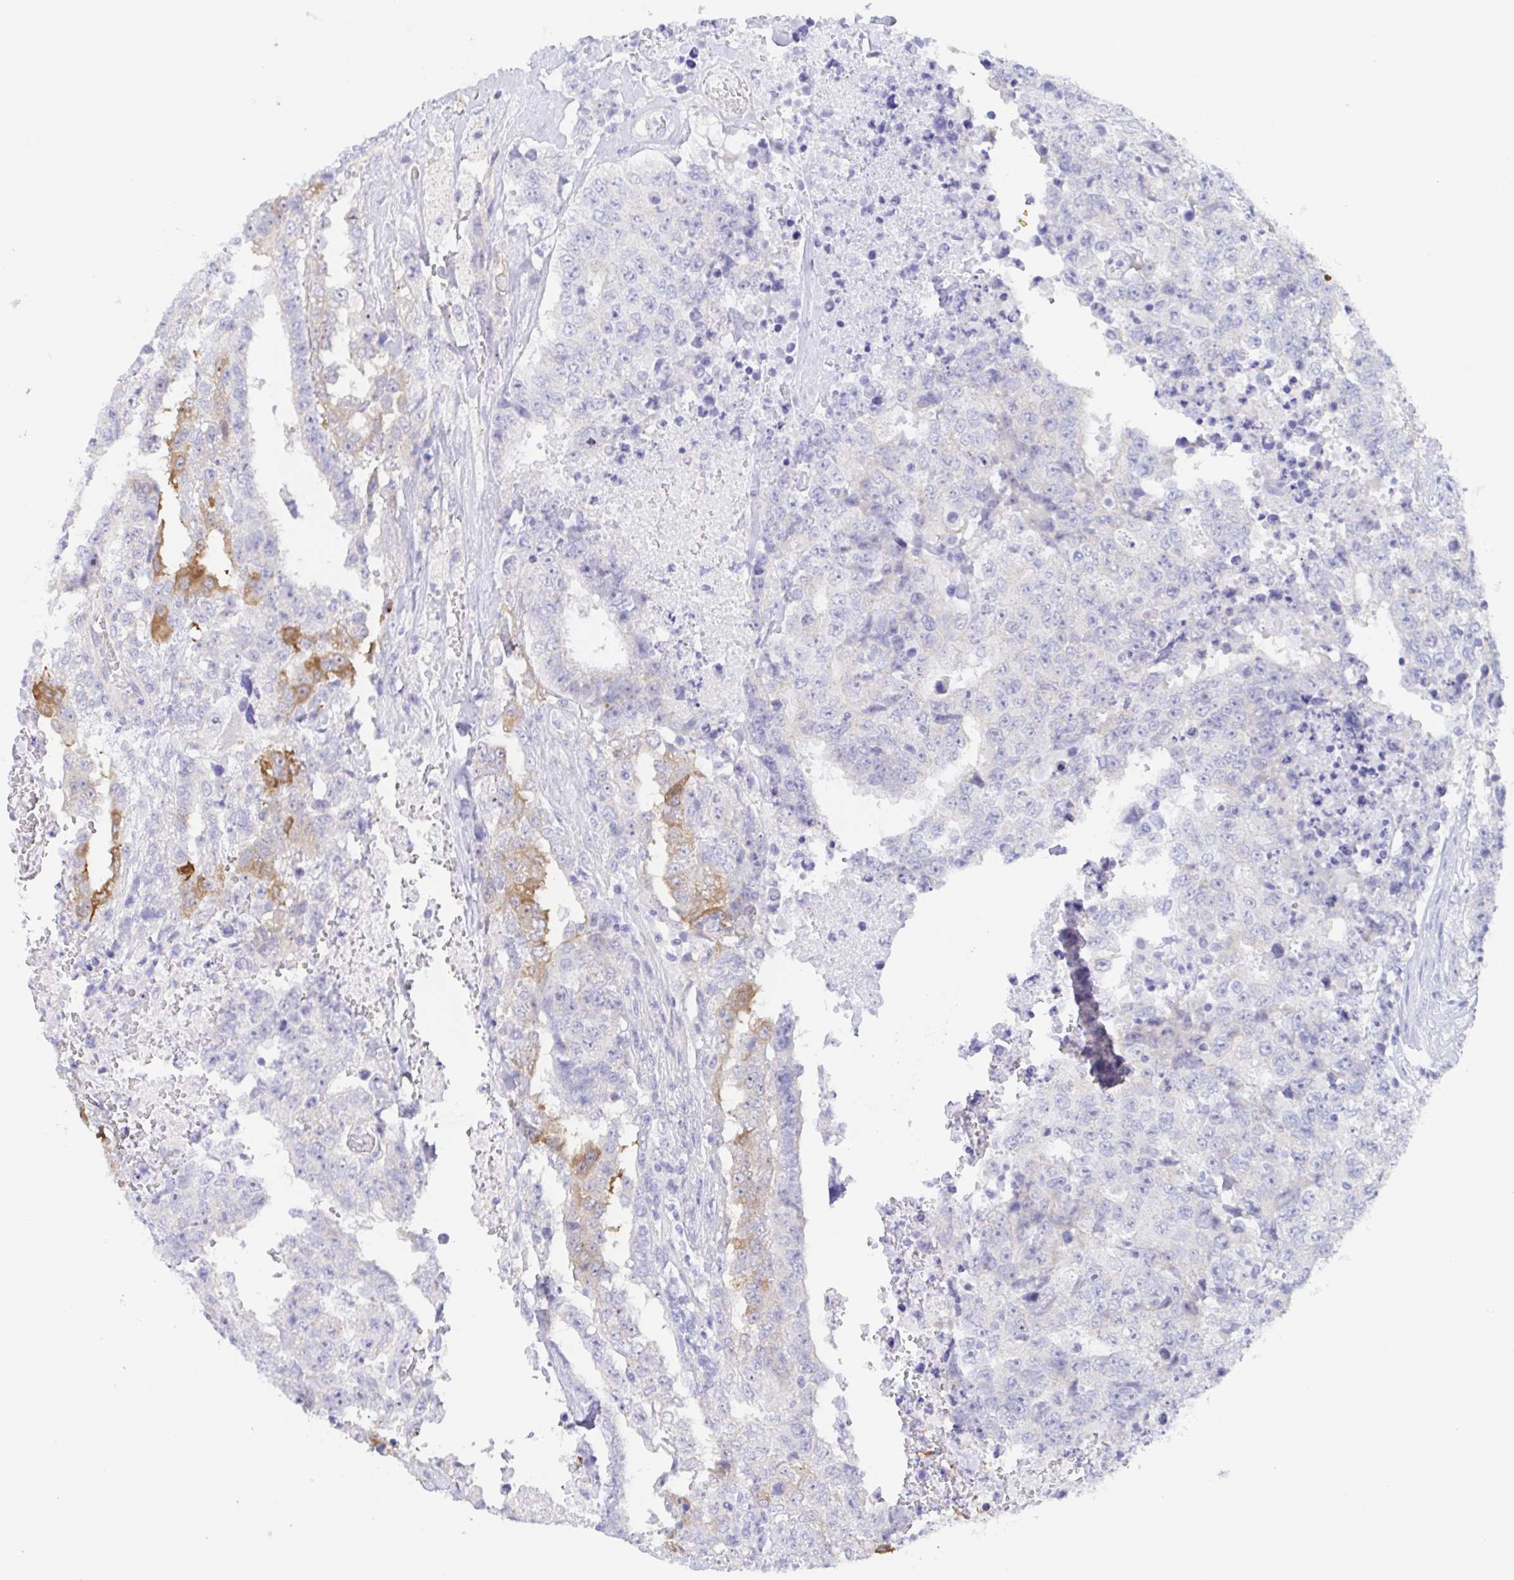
{"staining": {"intensity": "moderate", "quantity": "<25%", "location": "cytoplasmic/membranous"}, "tissue": "testis cancer", "cell_type": "Tumor cells", "image_type": "cancer", "snomed": [{"axis": "morphology", "description": "Carcinoma, Embryonal, NOS"}, {"axis": "topography", "description": "Testis"}], "caption": "Immunohistochemistry (IHC) photomicrograph of testis cancer stained for a protein (brown), which demonstrates low levels of moderate cytoplasmic/membranous staining in approximately <25% of tumor cells.", "gene": "MUCL3", "patient": {"sex": "male", "age": 24}}